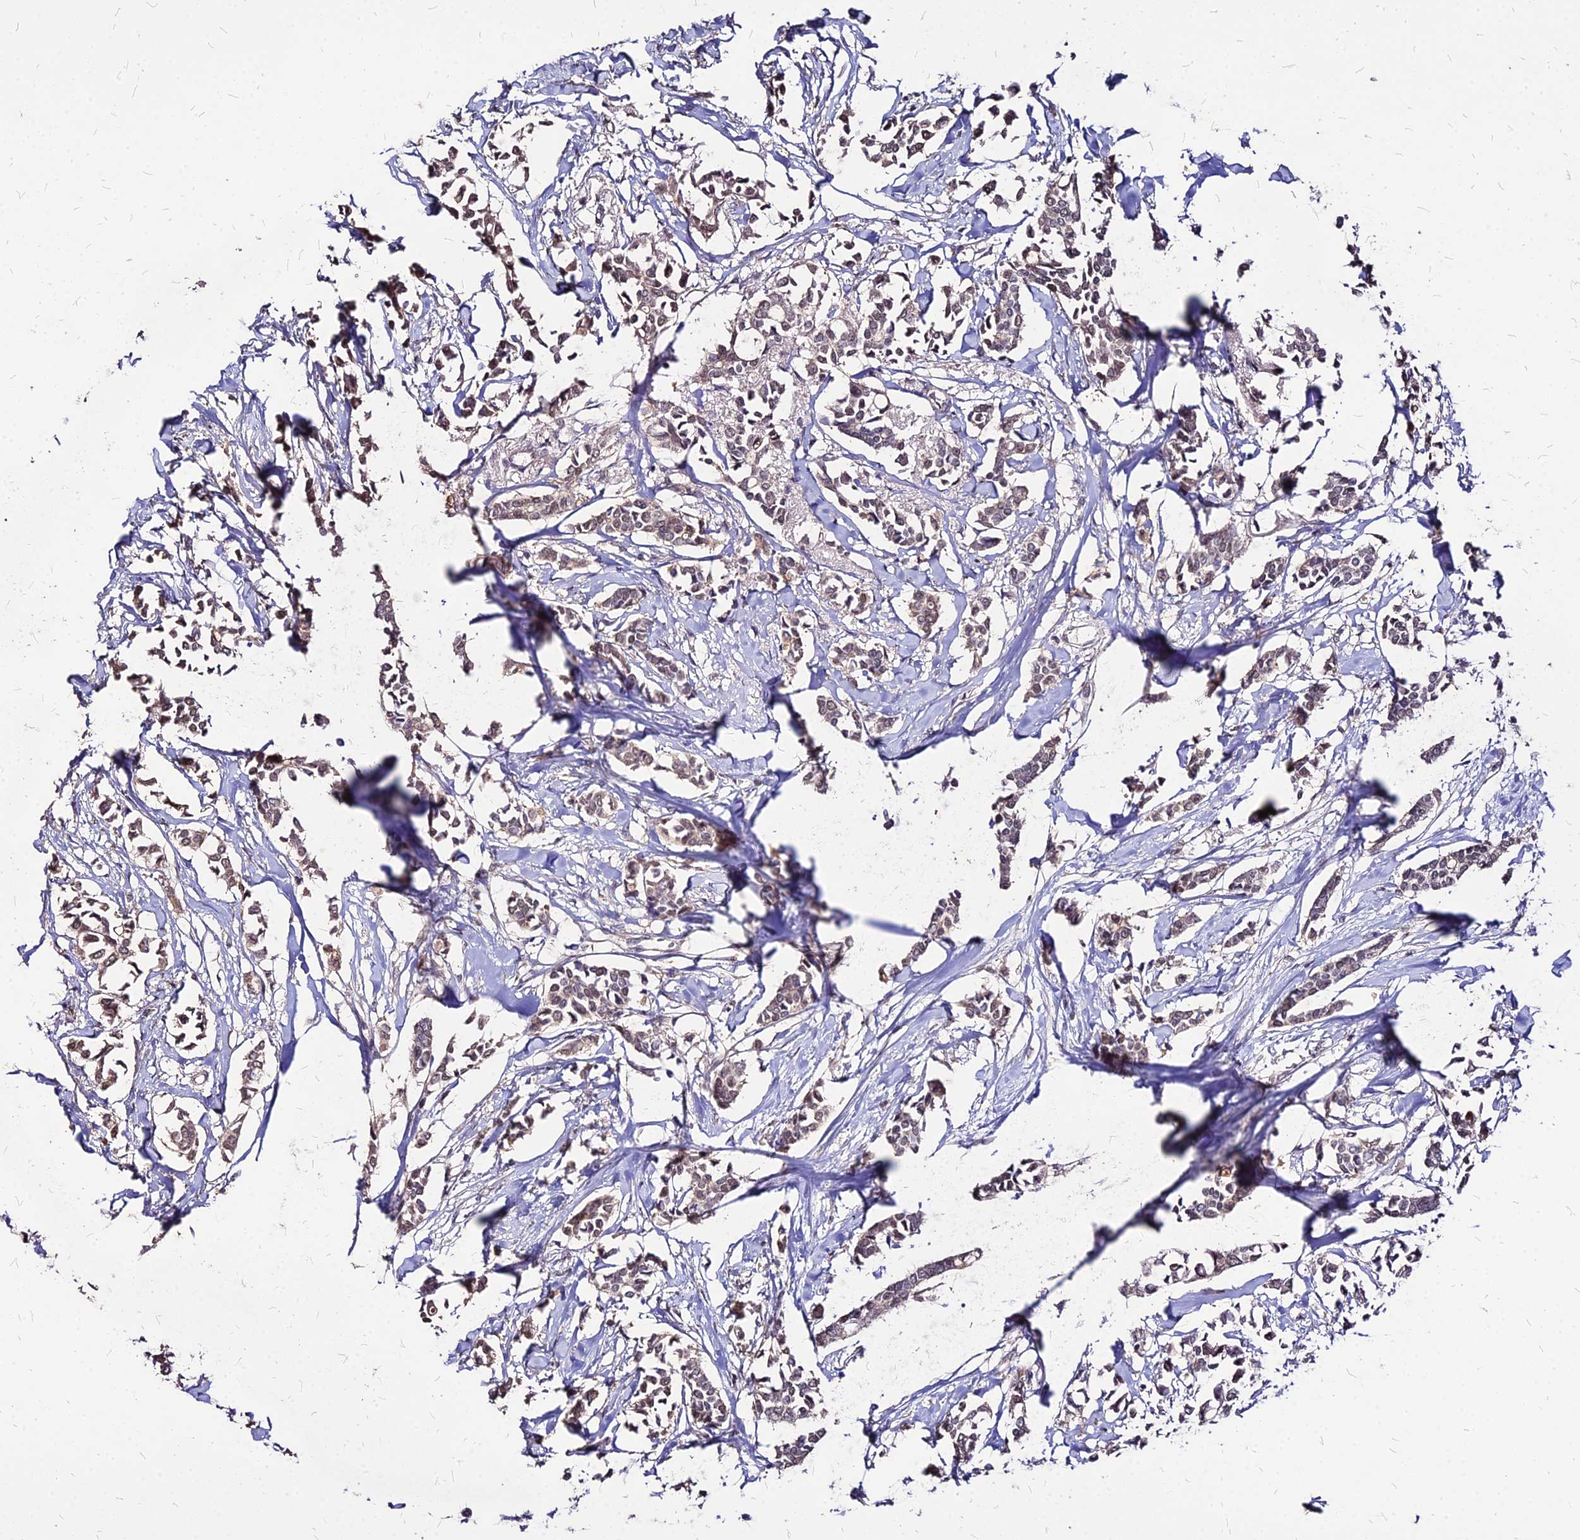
{"staining": {"intensity": "weak", "quantity": "25%-75%", "location": "cytoplasmic/membranous,nuclear"}, "tissue": "breast cancer", "cell_type": "Tumor cells", "image_type": "cancer", "snomed": [{"axis": "morphology", "description": "Duct carcinoma"}, {"axis": "topography", "description": "Breast"}], "caption": "A brown stain shows weak cytoplasmic/membranous and nuclear staining of a protein in human intraductal carcinoma (breast) tumor cells.", "gene": "APBA3", "patient": {"sex": "female", "age": 41}}